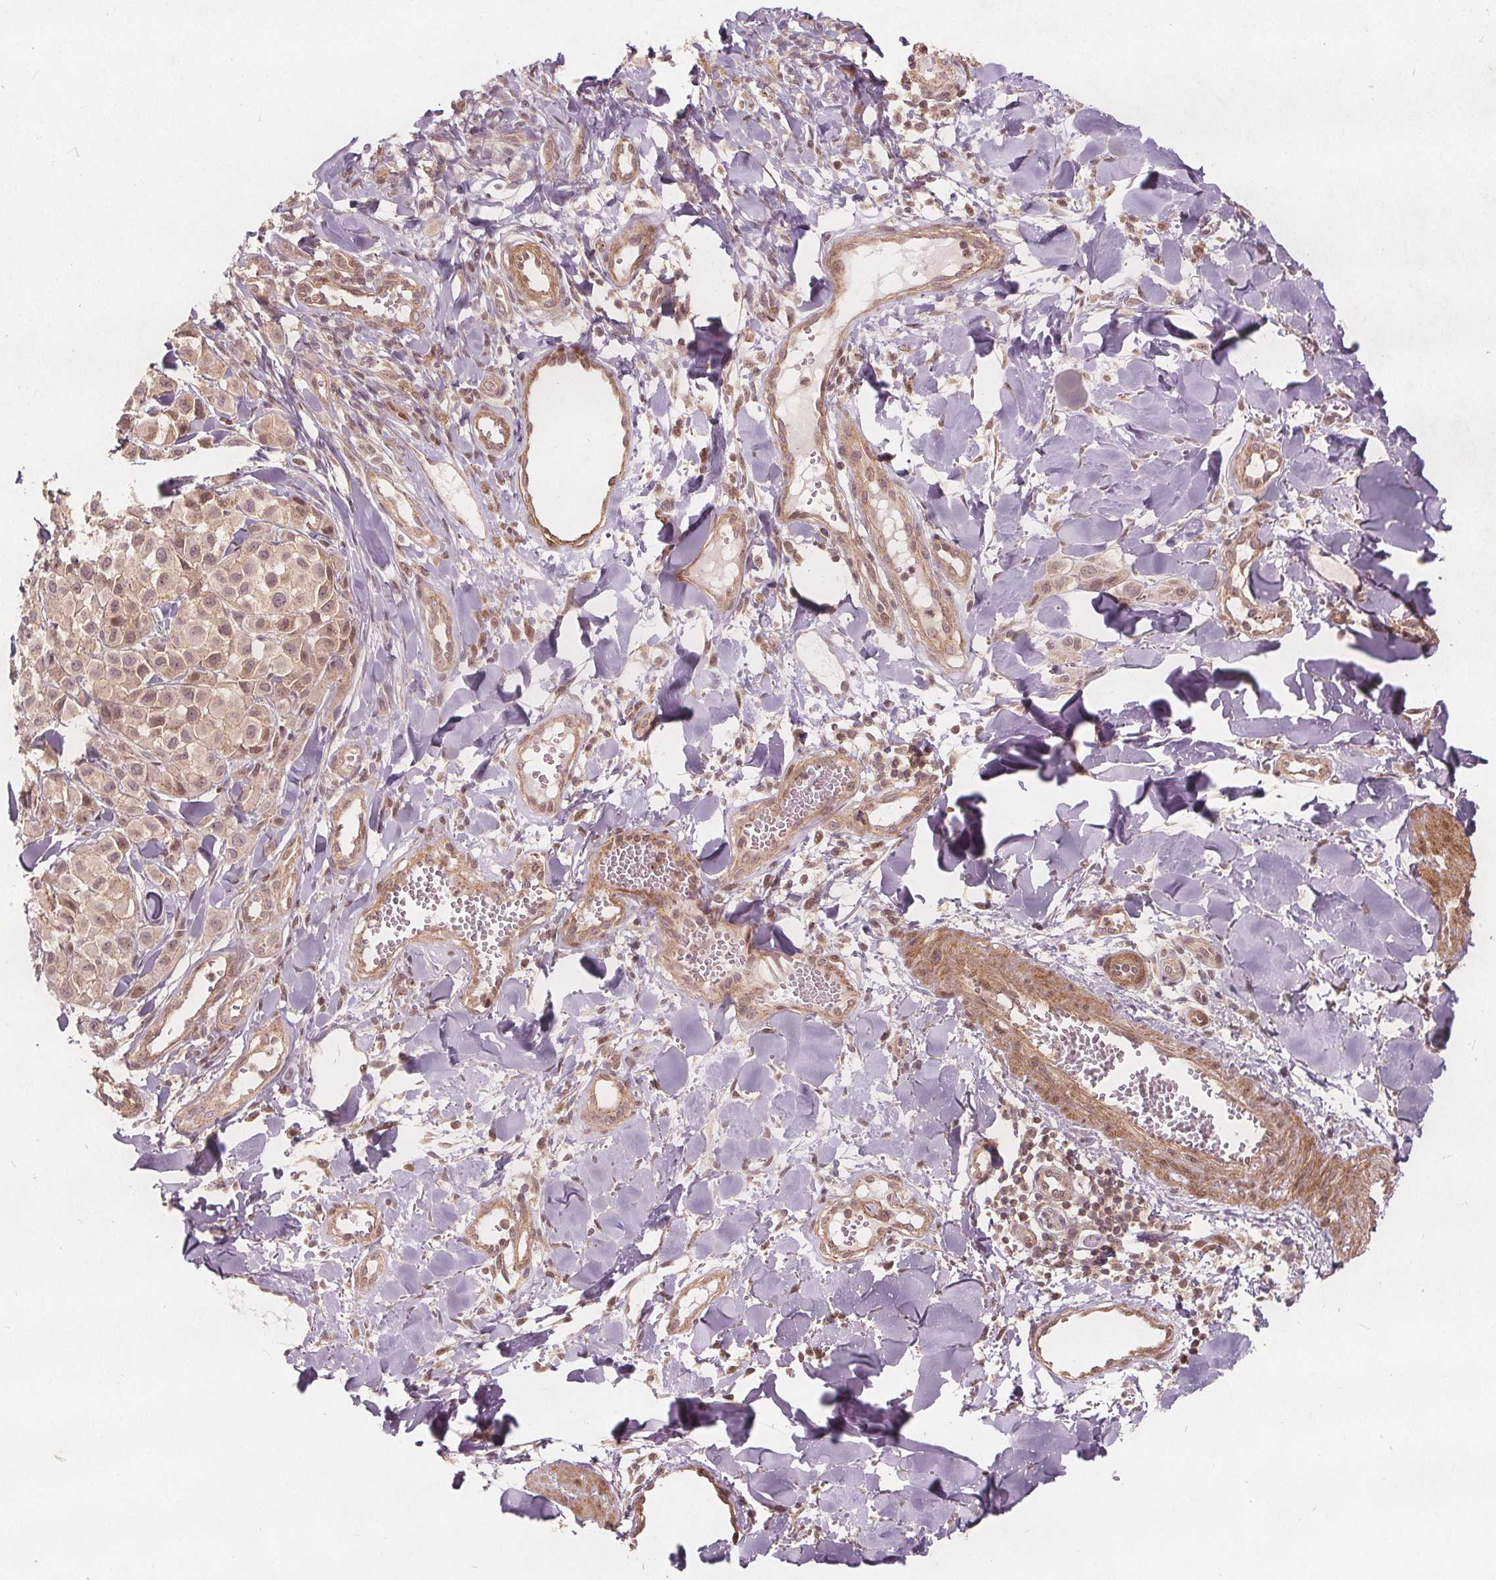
{"staining": {"intensity": "moderate", "quantity": ">75%", "location": "nuclear"}, "tissue": "melanoma", "cell_type": "Tumor cells", "image_type": "cancer", "snomed": [{"axis": "morphology", "description": "Malignant melanoma, NOS"}, {"axis": "topography", "description": "Skin"}], "caption": "This is a photomicrograph of IHC staining of malignant melanoma, which shows moderate expression in the nuclear of tumor cells.", "gene": "PPP1CB", "patient": {"sex": "male", "age": 77}}